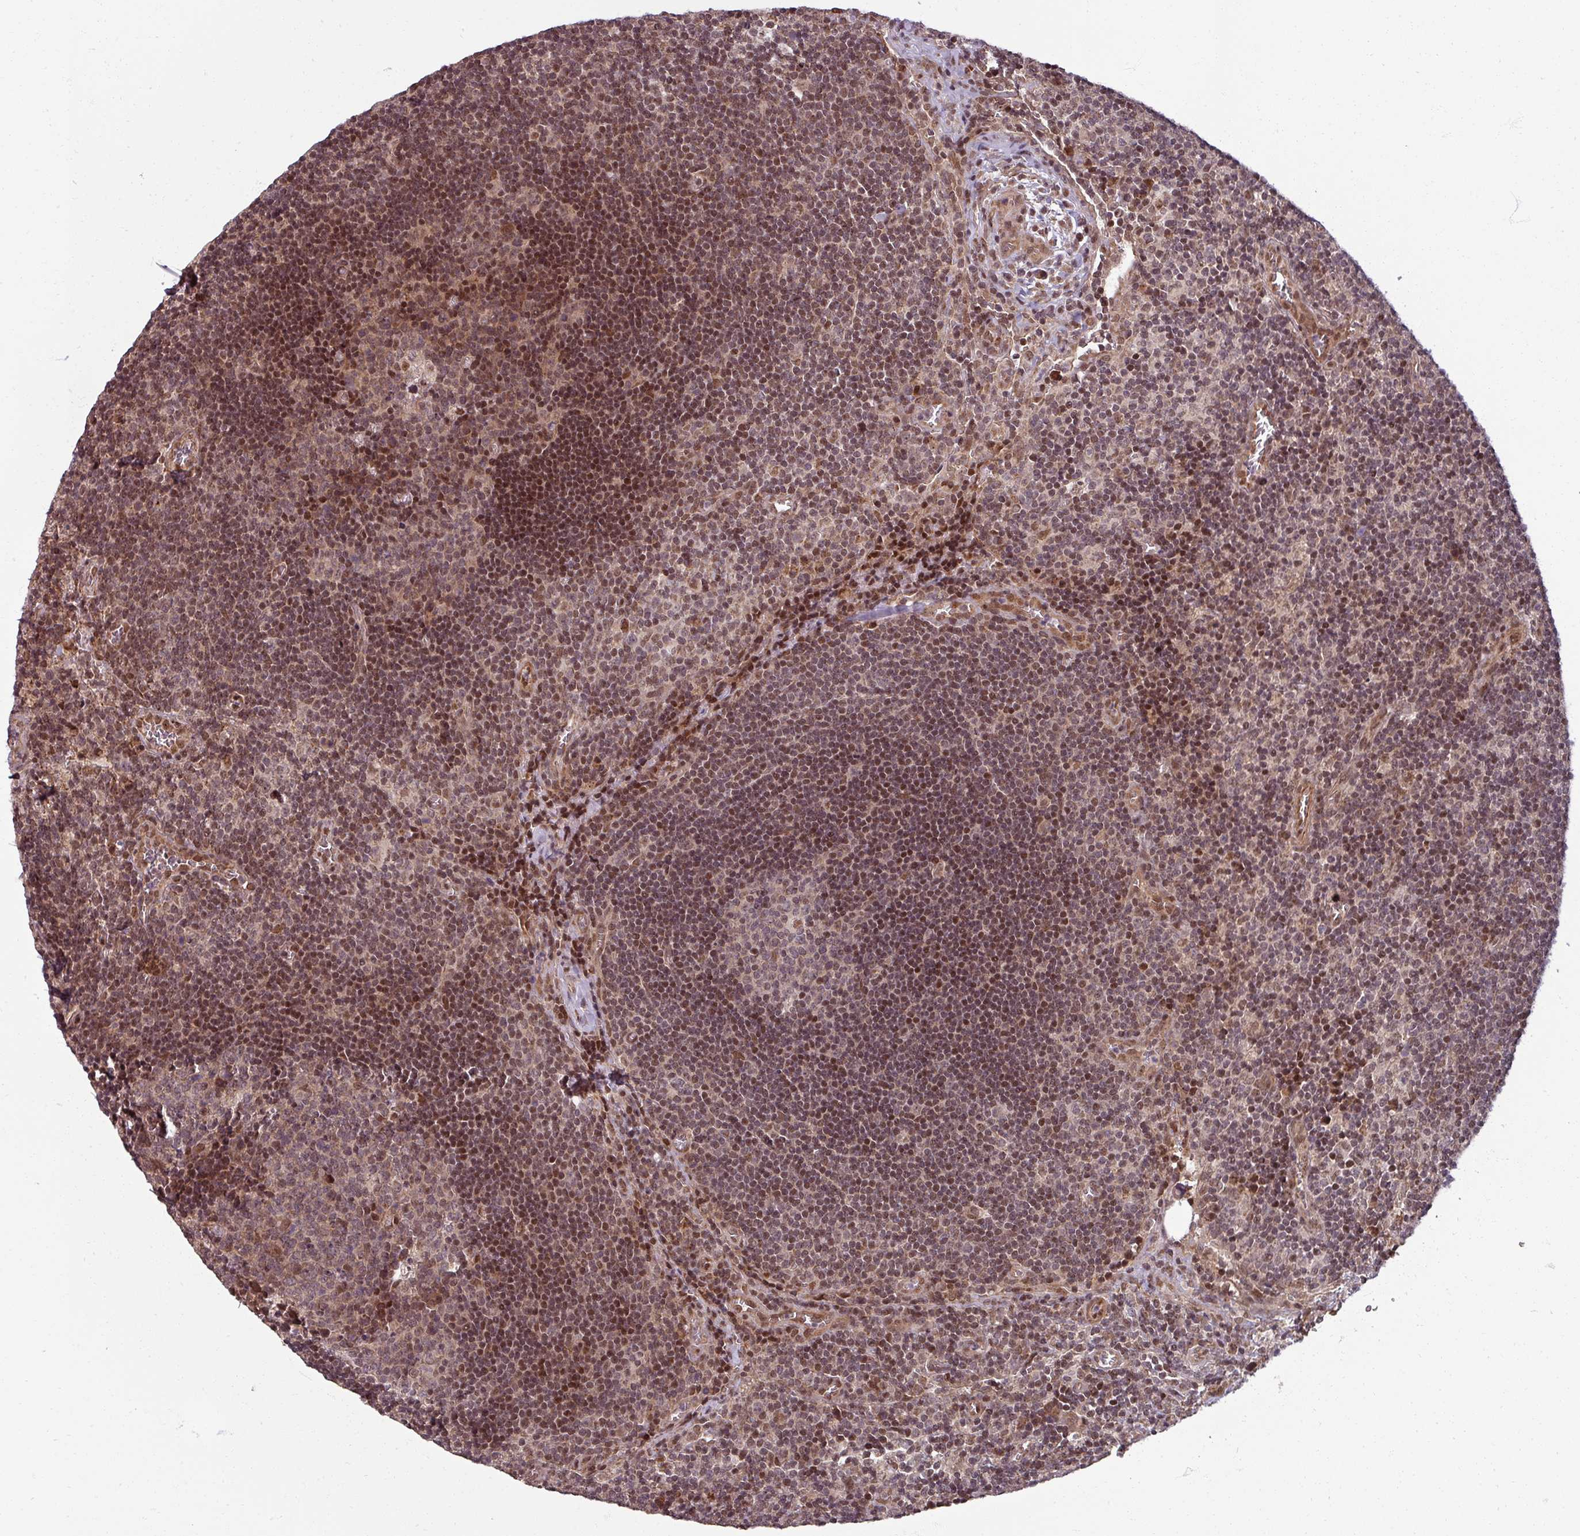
{"staining": {"intensity": "moderate", "quantity": "25%-75%", "location": "nuclear"}, "tissue": "lymph node", "cell_type": "Germinal center cells", "image_type": "normal", "snomed": [{"axis": "morphology", "description": "Normal tissue, NOS"}, {"axis": "topography", "description": "Lymph node"}], "caption": "This is a histology image of IHC staining of benign lymph node, which shows moderate expression in the nuclear of germinal center cells.", "gene": "SWI5", "patient": {"sex": "male", "age": 50}}